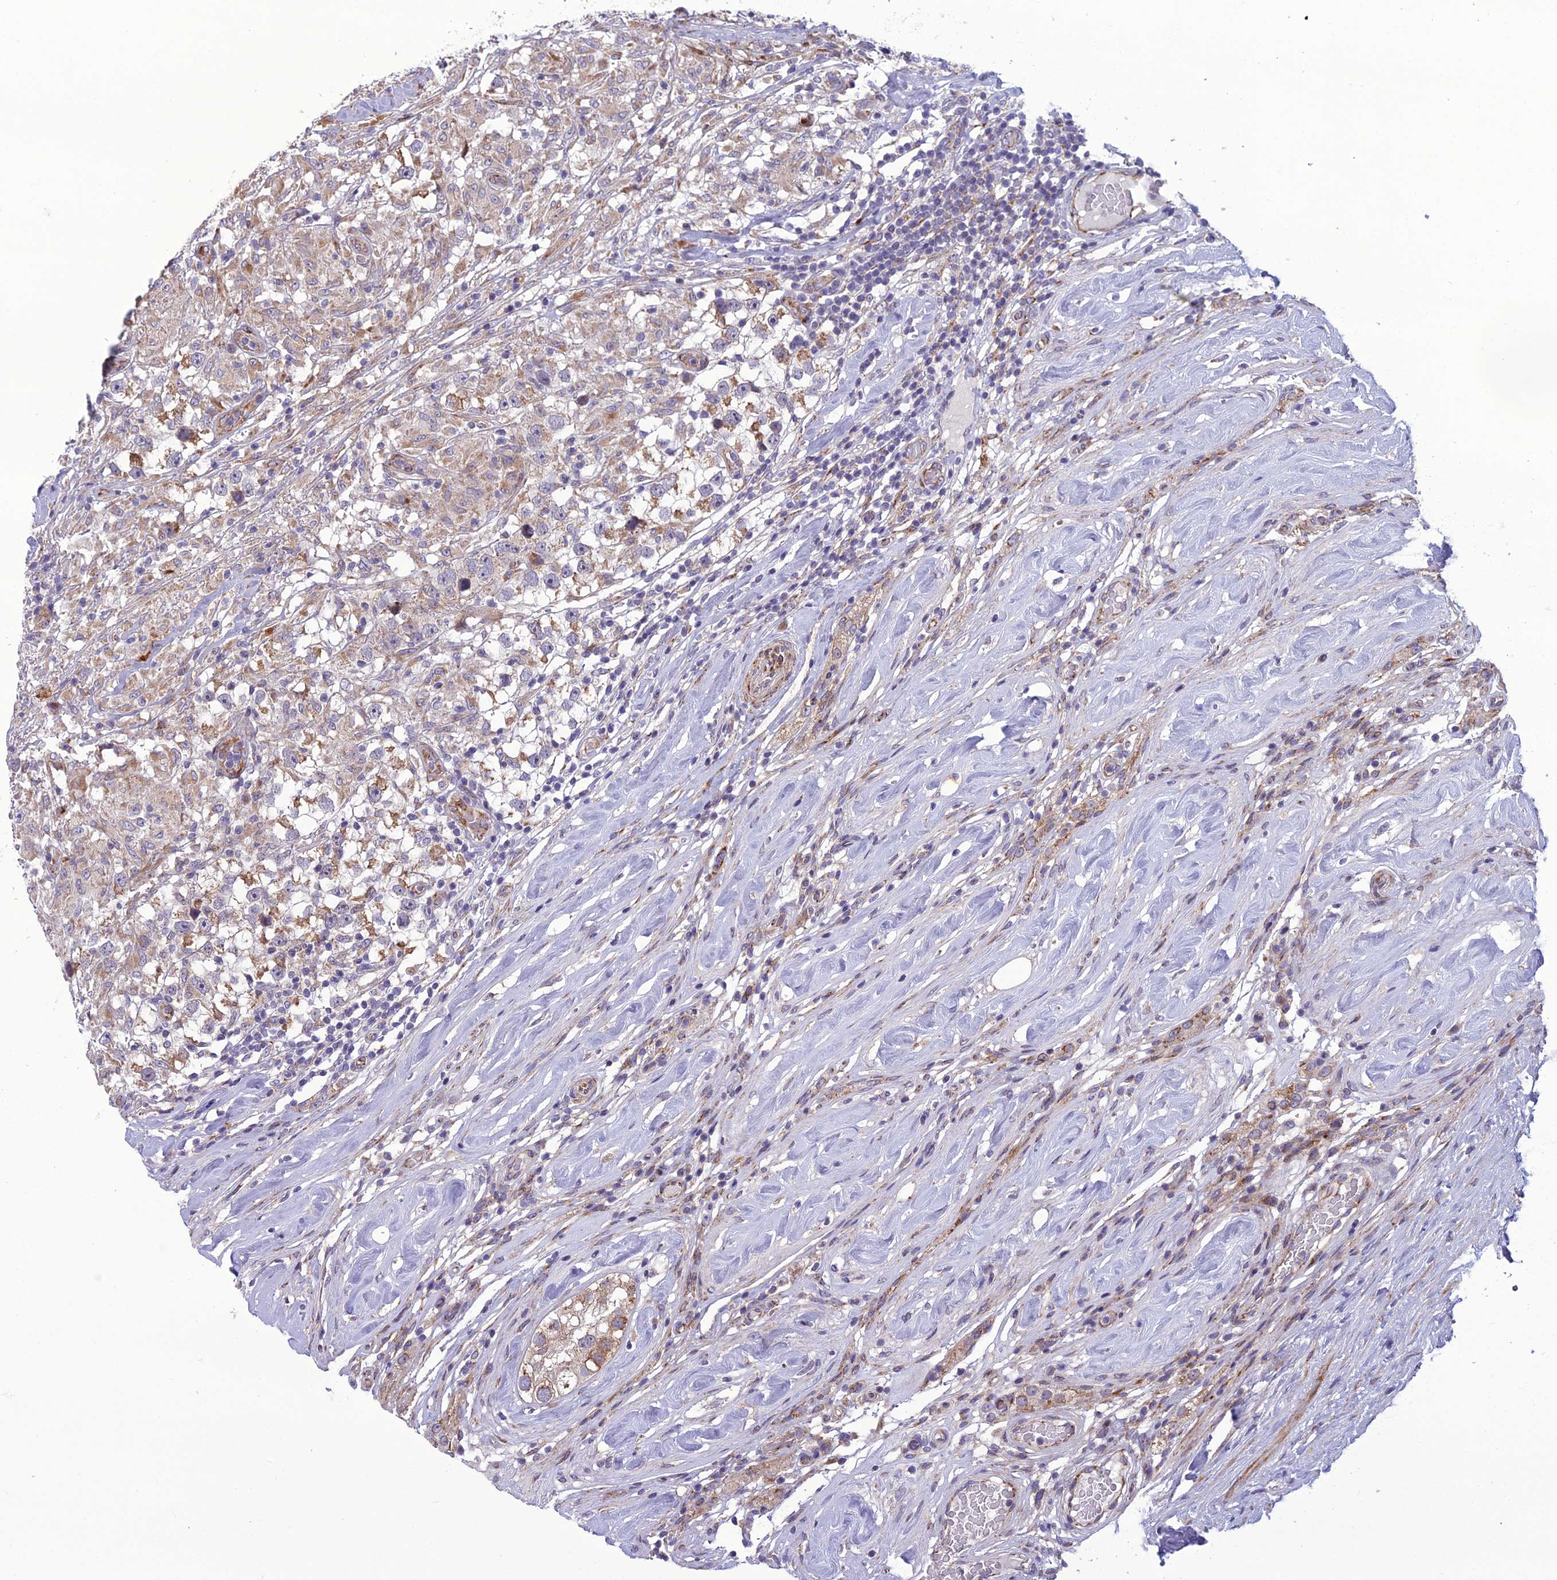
{"staining": {"intensity": "weak", "quantity": "<25%", "location": "cytoplasmic/membranous"}, "tissue": "testis cancer", "cell_type": "Tumor cells", "image_type": "cancer", "snomed": [{"axis": "morphology", "description": "Seminoma, NOS"}, {"axis": "topography", "description": "Testis"}], "caption": "This is a photomicrograph of immunohistochemistry (IHC) staining of testis seminoma, which shows no staining in tumor cells. (Brightfield microscopy of DAB (3,3'-diaminobenzidine) IHC at high magnification).", "gene": "NODAL", "patient": {"sex": "male", "age": 46}}